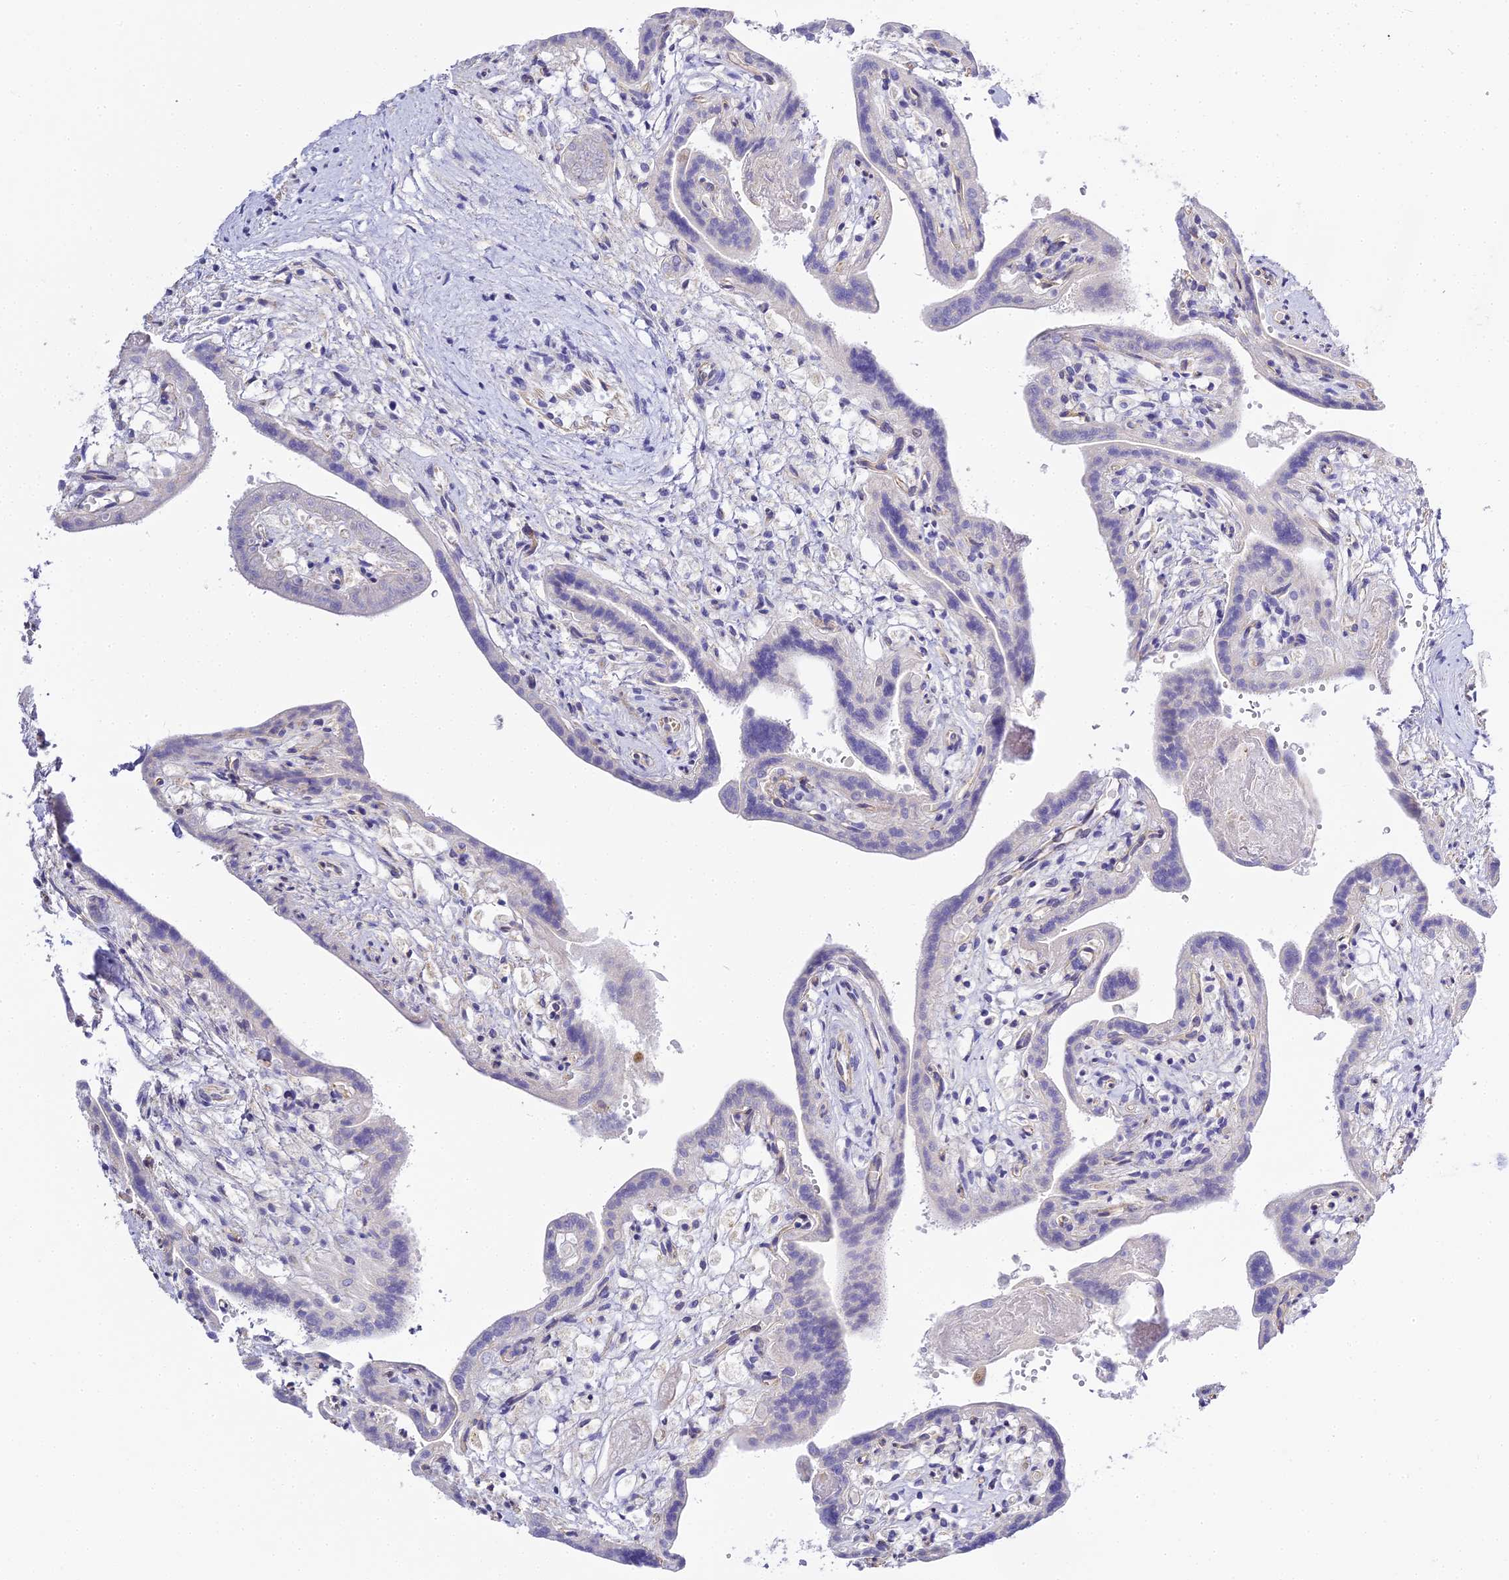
{"staining": {"intensity": "weak", "quantity": "<25%", "location": "cytoplasmic/membranous"}, "tissue": "placenta", "cell_type": "Trophoblastic cells", "image_type": "normal", "snomed": [{"axis": "morphology", "description": "Normal tissue, NOS"}, {"axis": "topography", "description": "Placenta"}], "caption": "IHC micrograph of benign placenta: human placenta stained with DAB reveals no significant protein positivity in trophoblastic cells. (Stains: DAB immunohistochemistry with hematoxylin counter stain, Microscopy: brightfield microscopy at high magnification).", "gene": "SERP1", "patient": {"sex": "female", "age": 37}}